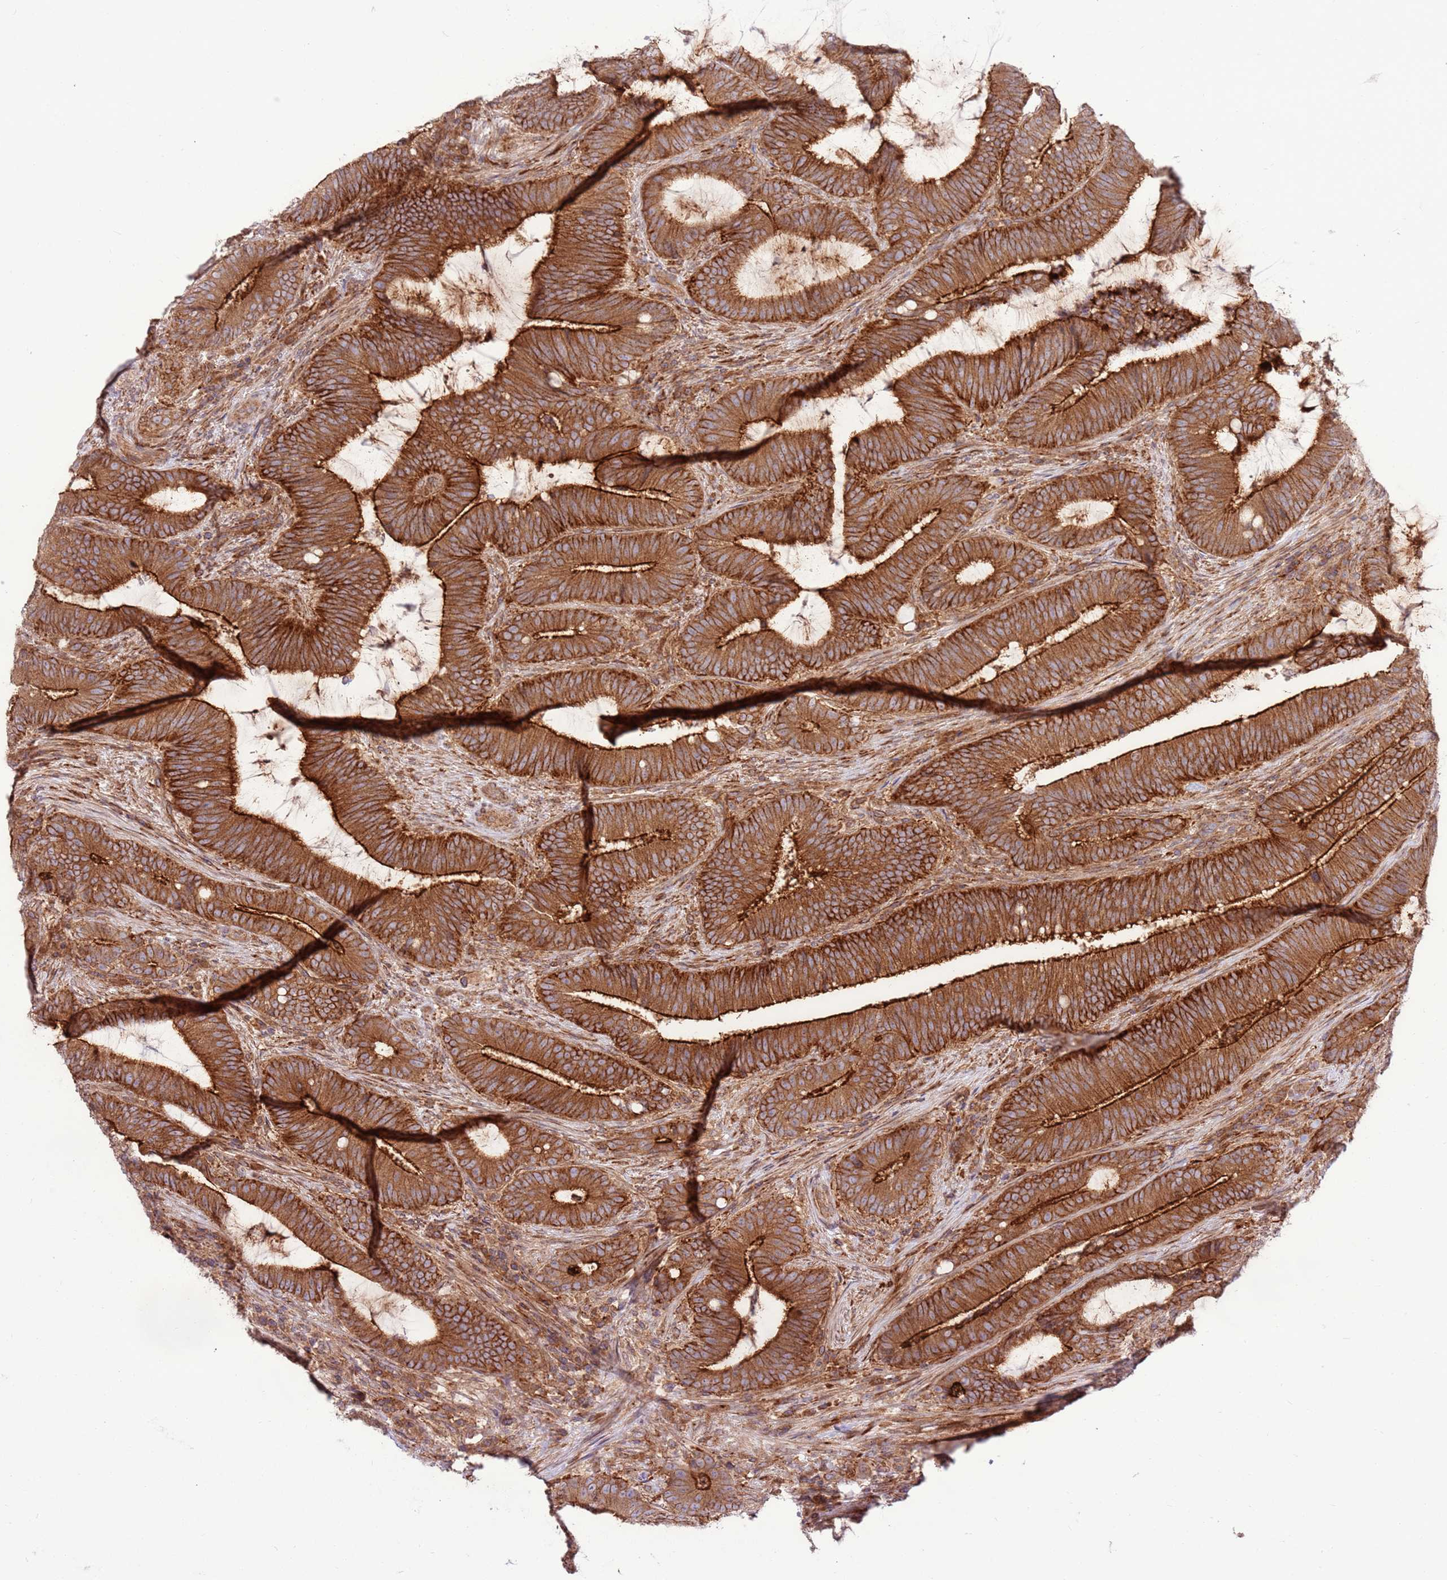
{"staining": {"intensity": "strong", "quantity": ">75%", "location": "cytoplasmic/membranous"}, "tissue": "colorectal cancer", "cell_type": "Tumor cells", "image_type": "cancer", "snomed": [{"axis": "morphology", "description": "Adenocarcinoma, NOS"}, {"axis": "topography", "description": "Colon"}], "caption": "The image displays a brown stain indicating the presence of a protein in the cytoplasmic/membranous of tumor cells in colorectal cancer (adenocarcinoma).", "gene": "DDX19B", "patient": {"sex": "female", "age": 43}}